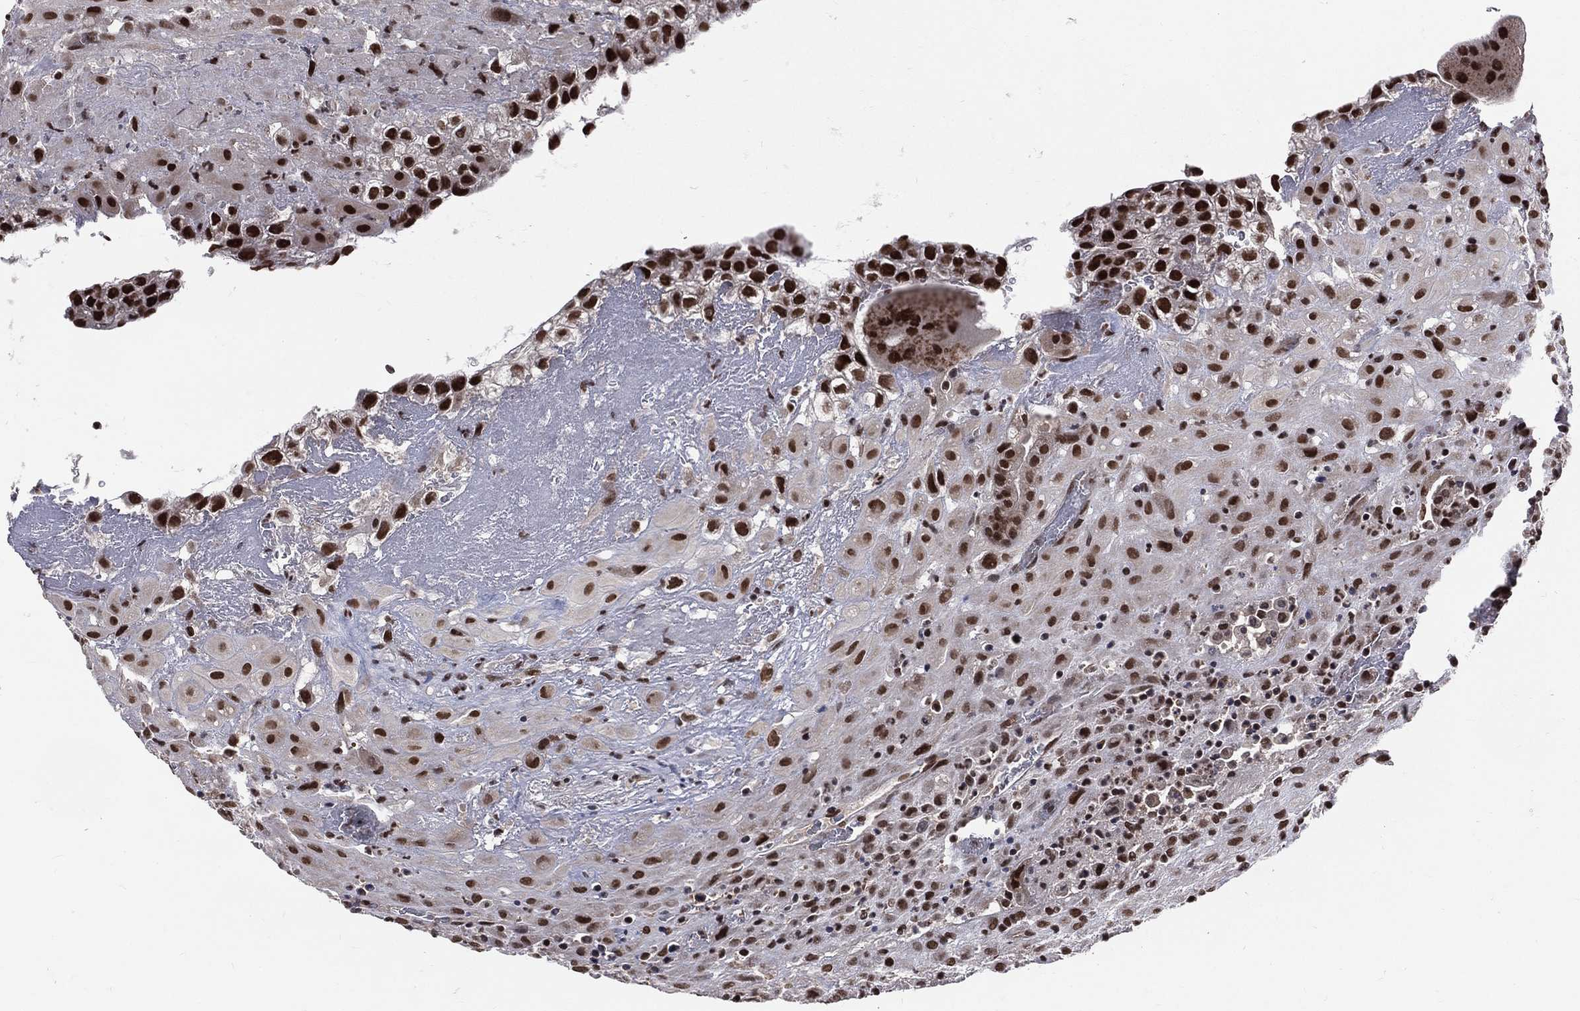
{"staining": {"intensity": "strong", "quantity": ">75%", "location": "nuclear"}, "tissue": "placenta", "cell_type": "Decidual cells", "image_type": "normal", "snomed": [{"axis": "morphology", "description": "Normal tissue, NOS"}, {"axis": "topography", "description": "Placenta"}], "caption": "Immunohistochemical staining of unremarkable human placenta shows high levels of strong nuclear expression in approximately >75% of decidual cells.", "gene": "SMC3", "patient": {"sex": "female", "age": 19}}